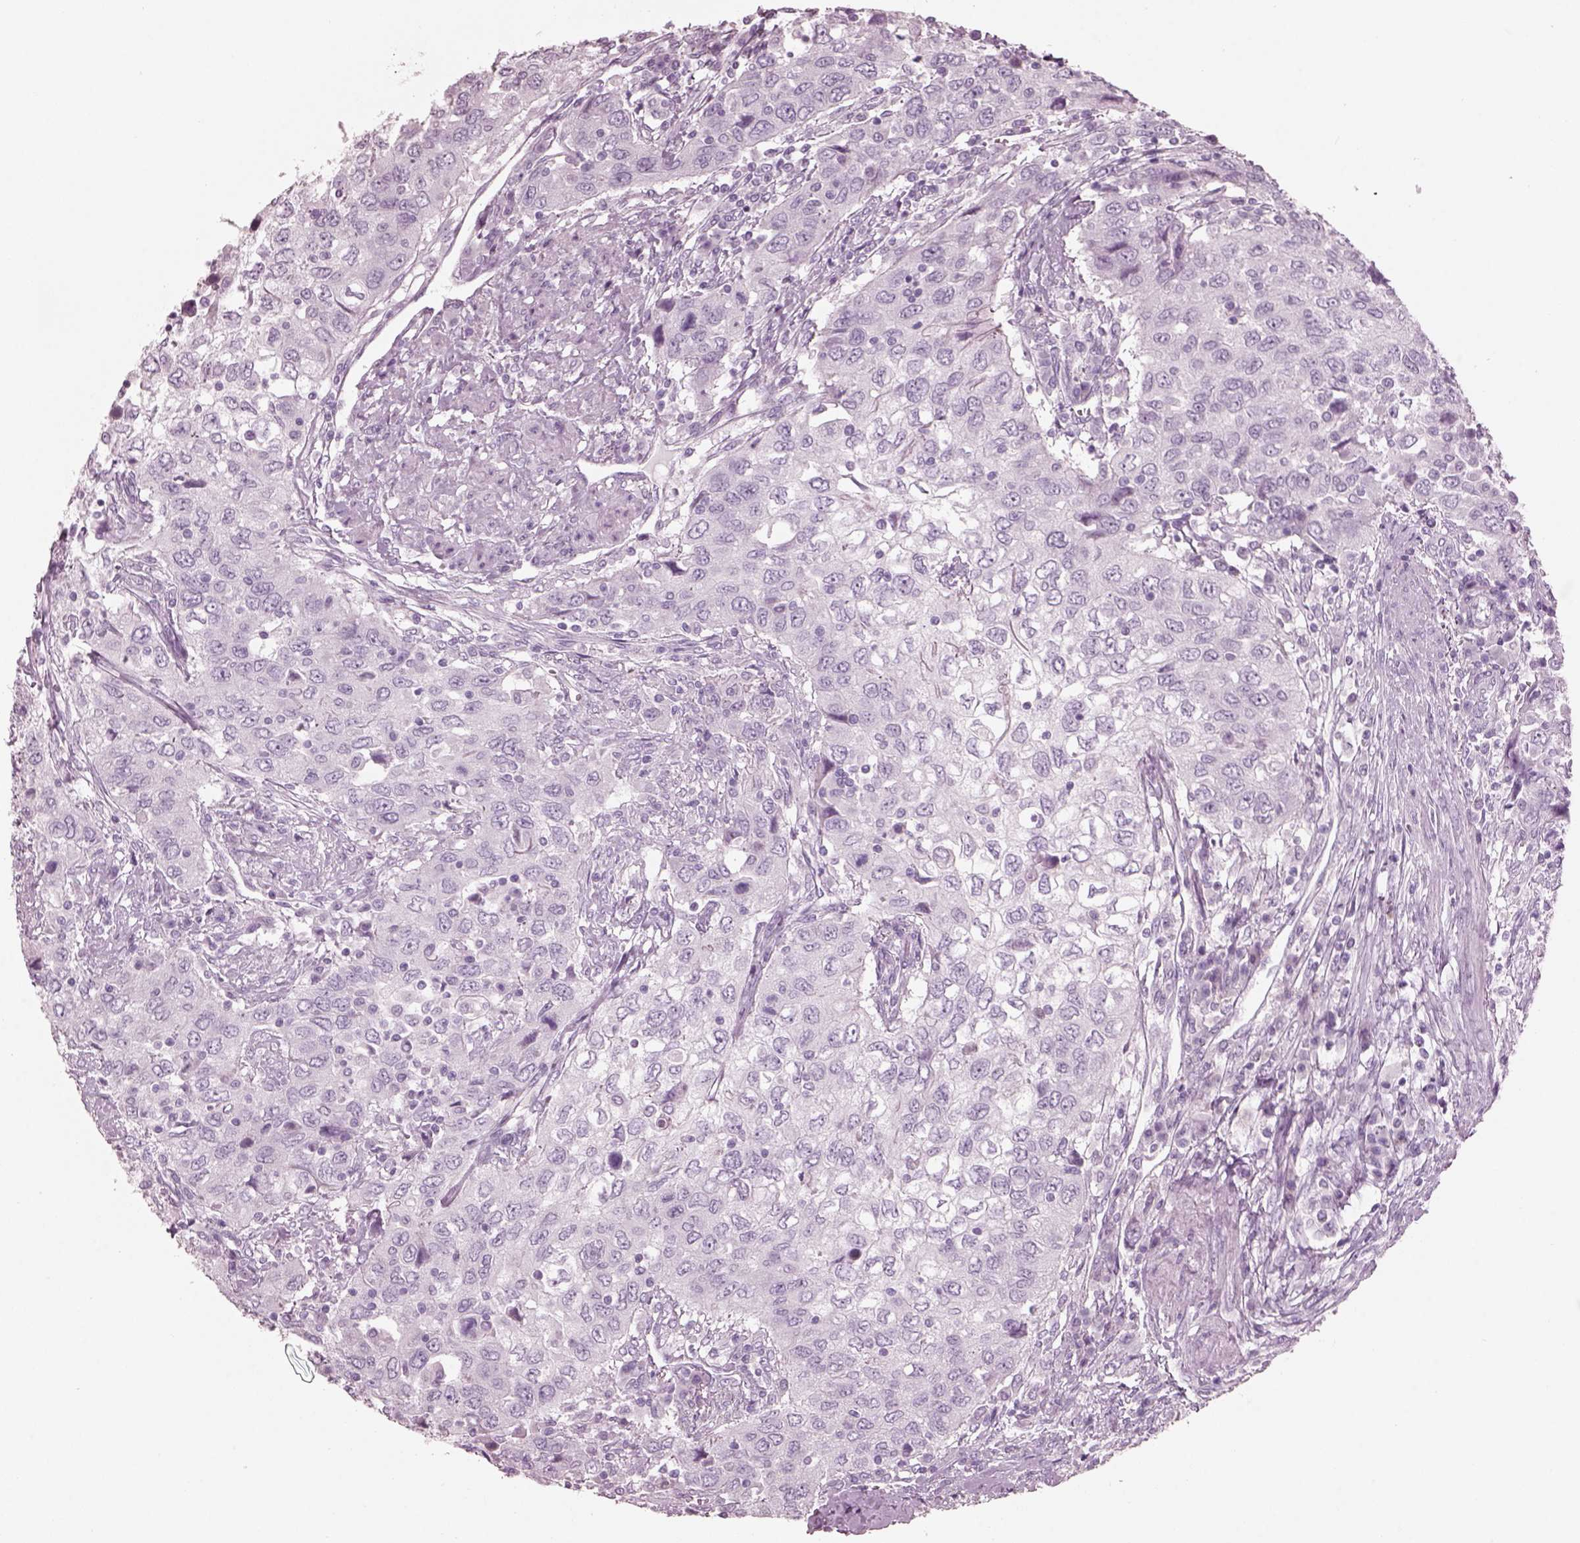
{"staining": {"intensity": "negative", "quantity": "none", "location": "none"}, "tissue": "urothelial cancer", "cell_type": "Tumor cells", "image_type": "cancer", "snomed": [{"axis": "morphology", "description": "Urothelial carcinoma, High grade"}, {"axis": "topography", "description": "Urinary bladder"}], "caption": "This is a photomicrograph of immunohistochemistry staining of urothelial cancer, which shows no positivity in tumor cells.", "gene": "HYDIN", "patient": {"sex": "male", "age": 76}}